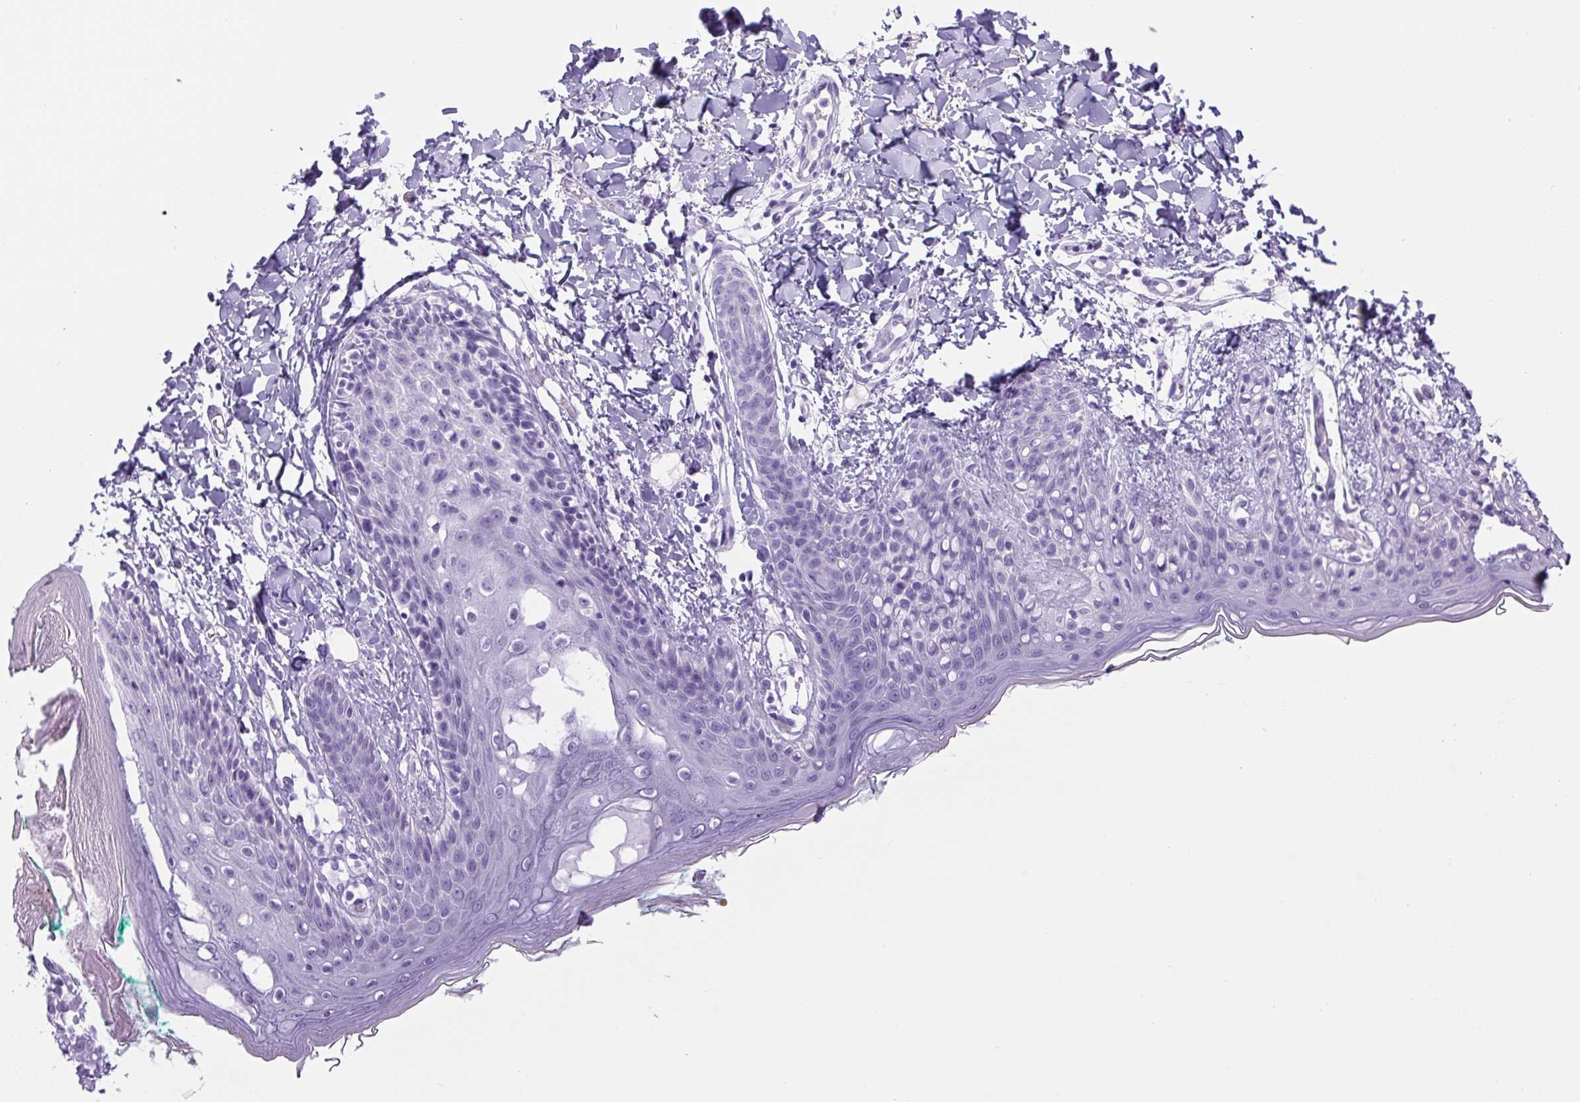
{"staining": {"intensity": "negative", "quantity": "none", "location": "none"}, "tissue": "skin", "cell_type": "Fibroblasts", "image_type": "normal", "snomed": [{"axis": "morphology", "description": "Normal tissue, NOS"}, {"axis": "topography", "description": "Skin"}], "caption": "High magnification brightfield microscopy of unremarkable skin stained with DAB (brown) and counterstained with hematoxylin (blue): fibroblasts show no significant staining. Nuclei are stained in blue.", "gene": "RSPO4", "patient": {"sex": "male", "age": 16}}